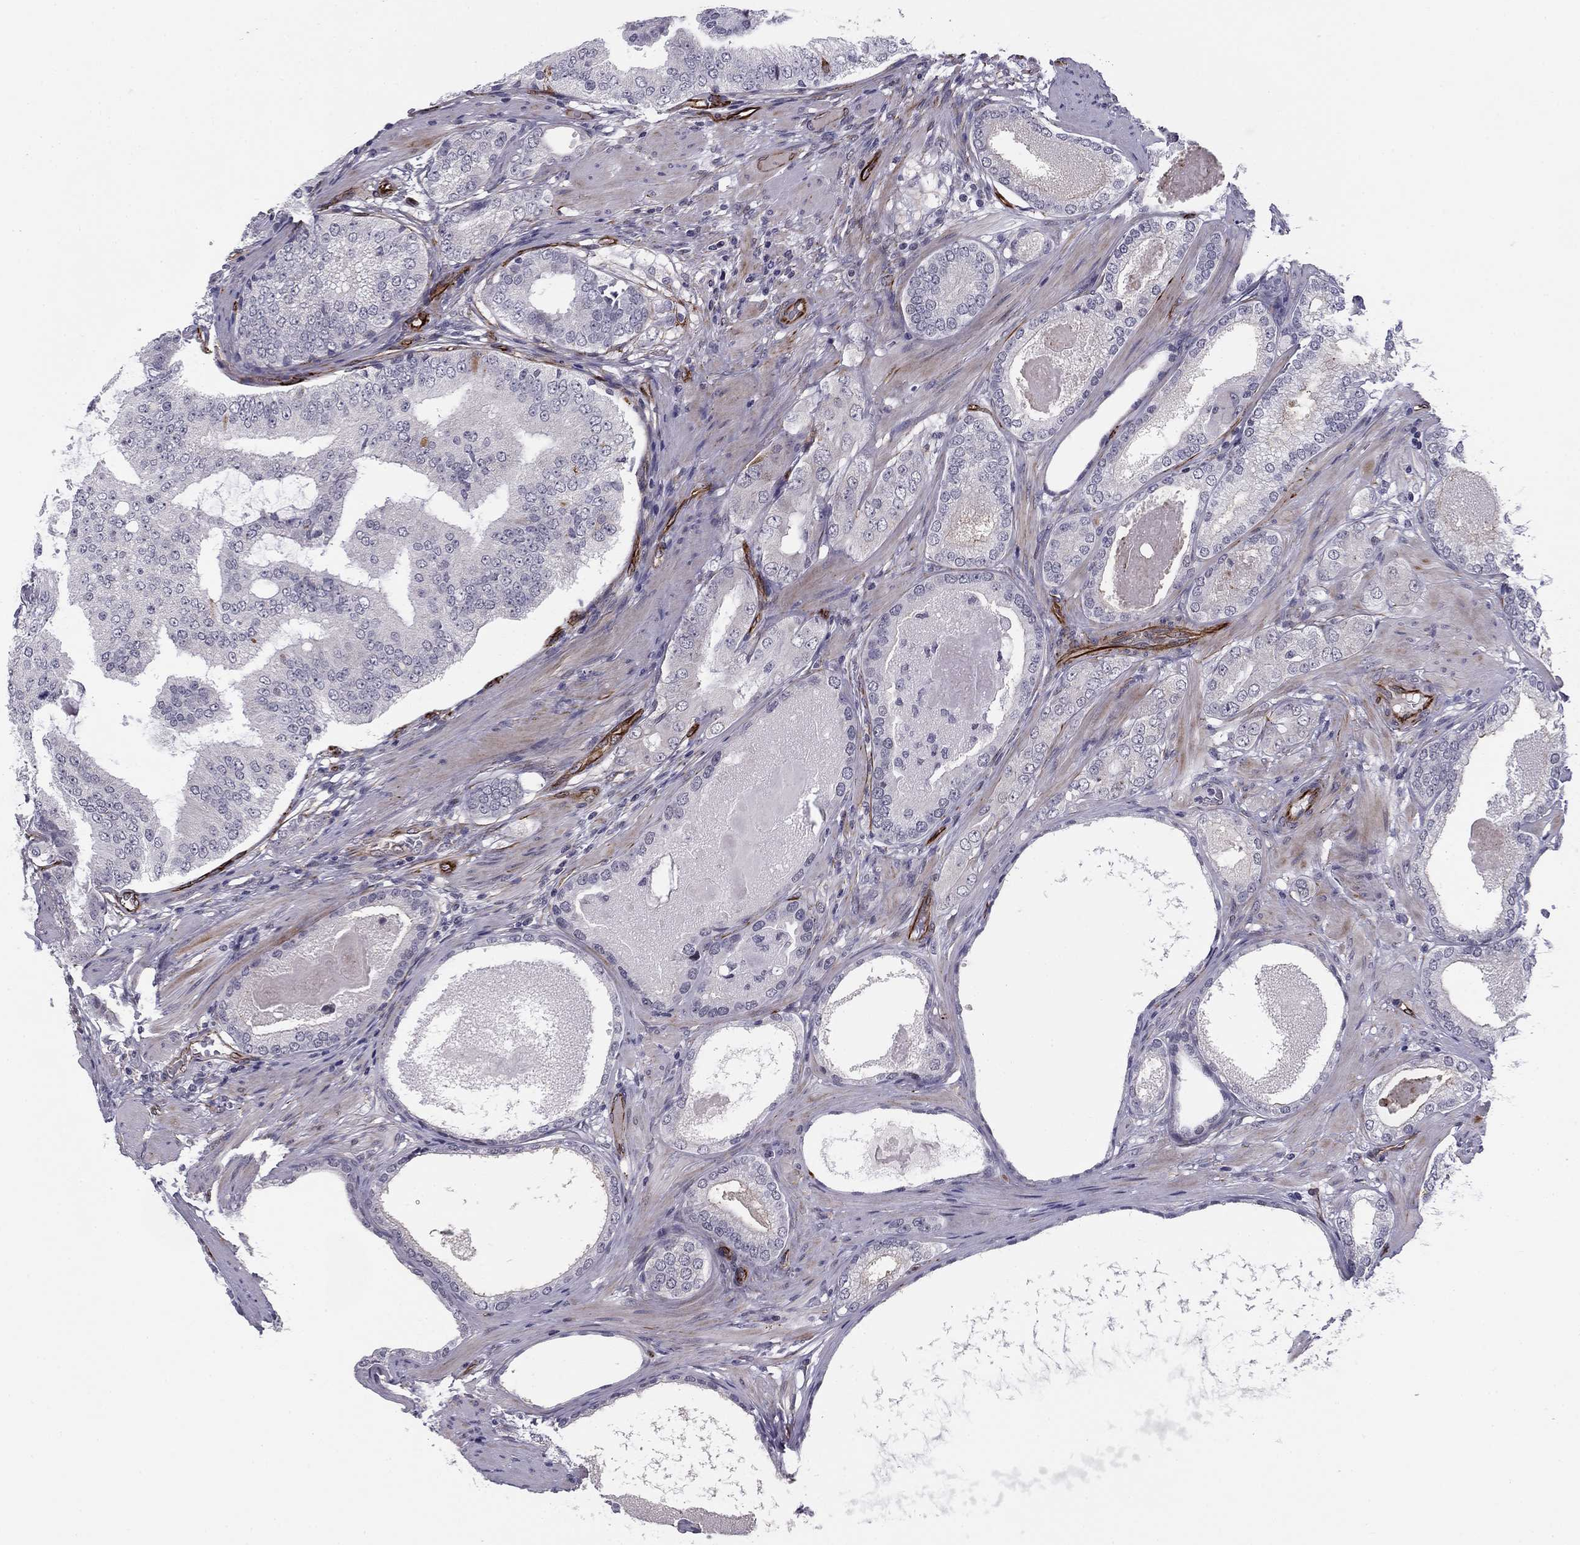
{"staining": {"intensity": "negative", "quantity": "none", "location": "none"}, "tissue": "prostate cancer", "cell_type": "Tumor cells", "image_type": "cancer", "snomed": [{"axis": "morphology", "description": "Adenocarcinoma, High grade"}, {"axis": "topography", "description": "Prostate and seminal vesicle, NOS"}], "caption": "Immunohistochemistry of human adenocarcinoma (high-grade) (prostate) exhibits no expression in tumor cells. The staining was performed using DAB (3,3'-diaminobenzidine) to visualize the protein expression in brown, while the nuclei were stained in blue with hematoxylin (Magnification: 20x).", "gene": "ANKS4B", "patient": {"sex": "male", "age": 62}}